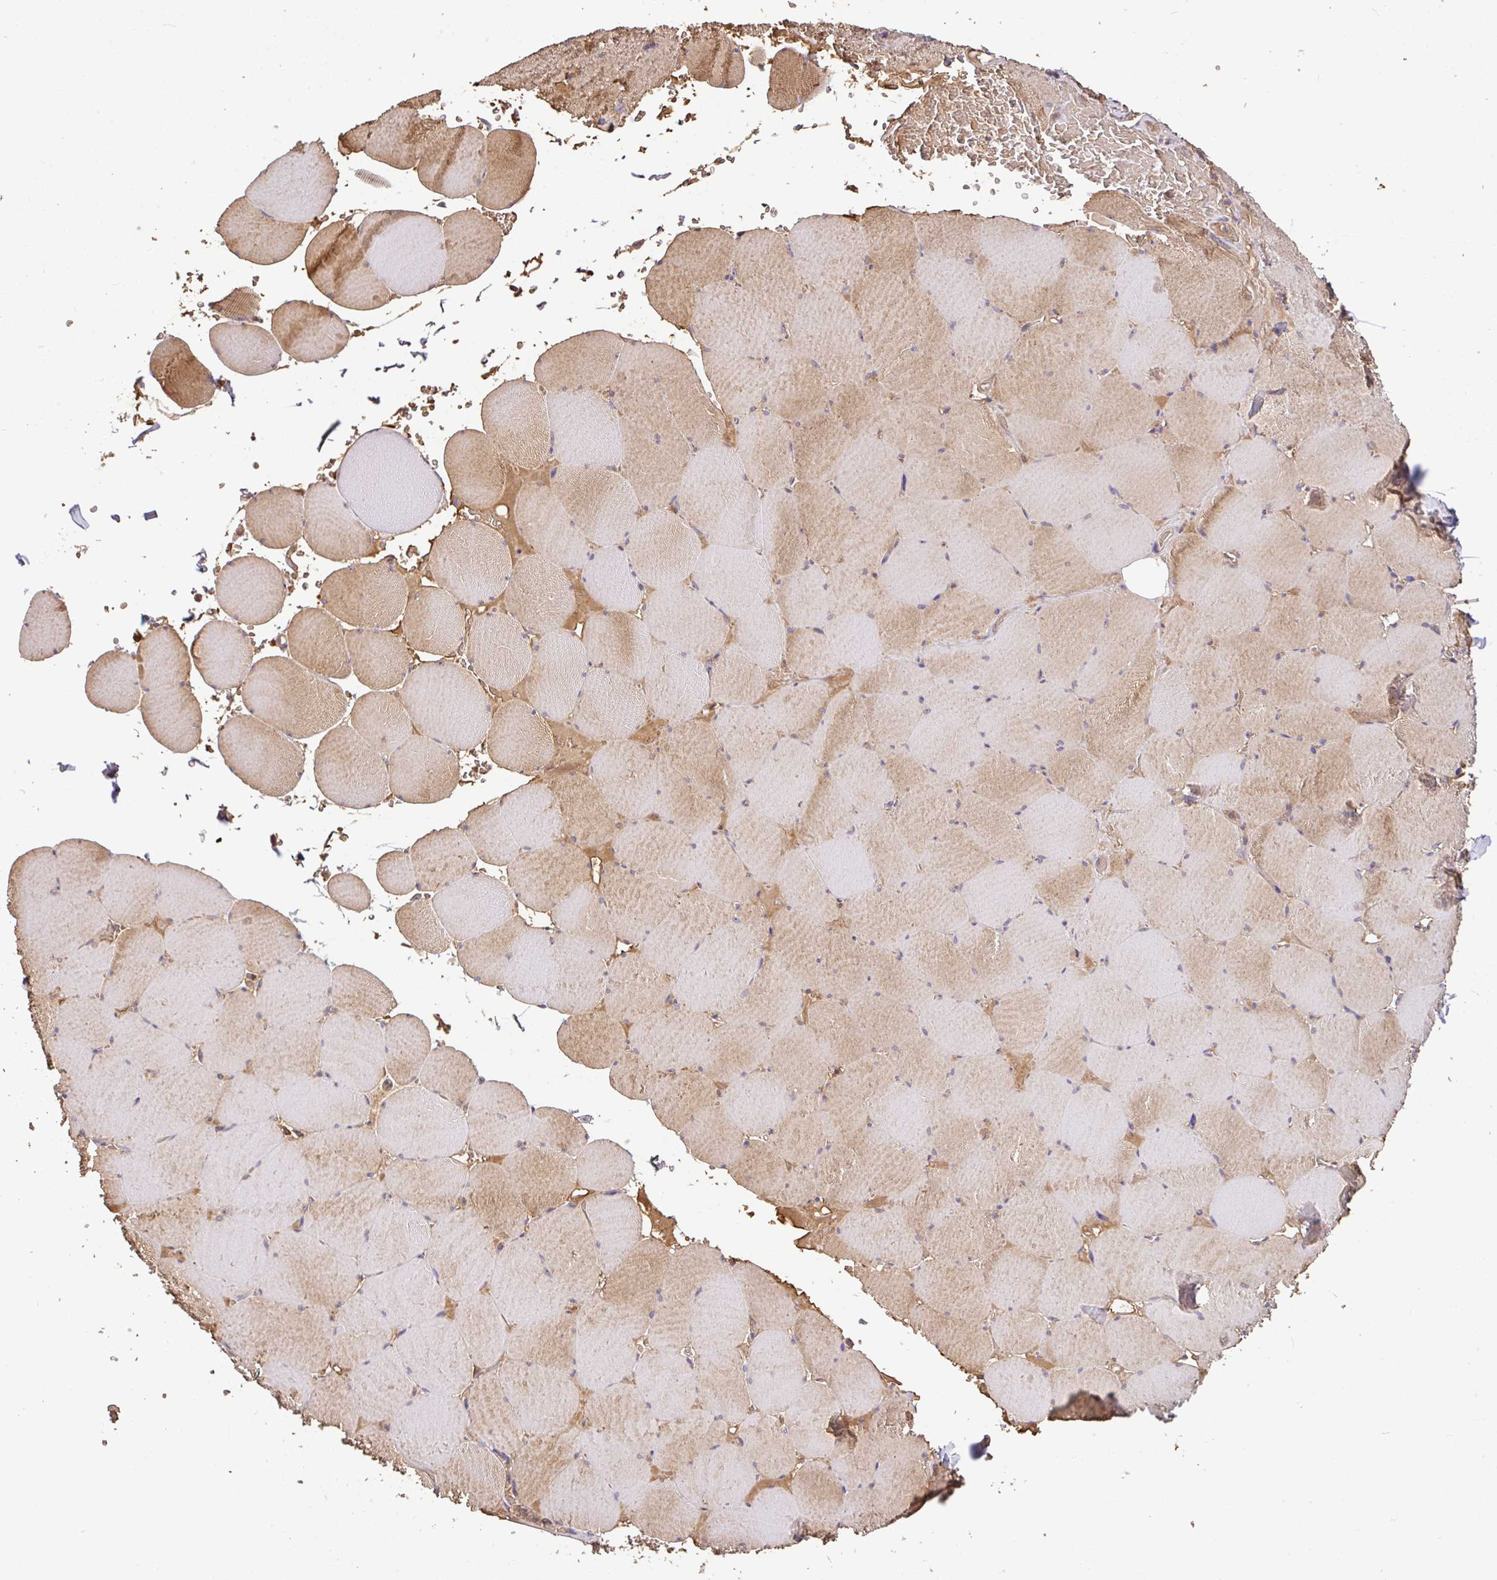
{"staining": {"intensity": "strong", "quantity": "25%-75%", "location": "cytoplasmic/membranous"}, "tissue": "skeletal muscle", "cell_type": "Myocytes", "image_type": "normal", "snomed": [{"axis": "morphology", "description": "Normal tissue, NOS"}, {"axis": "topography", "description": "Skeletal muscle"}, {"axis": "topography", "description": "Head-Neck"}], "caption": "Skeletal muscle was stained to show a protein in brown. There is high levels of strong cytoplasmic/membranous positivity in approximately 25%-75% of myocytes.", "gene": "C1QTNF9B", "patient": {"sex": "male", "age": 66}}